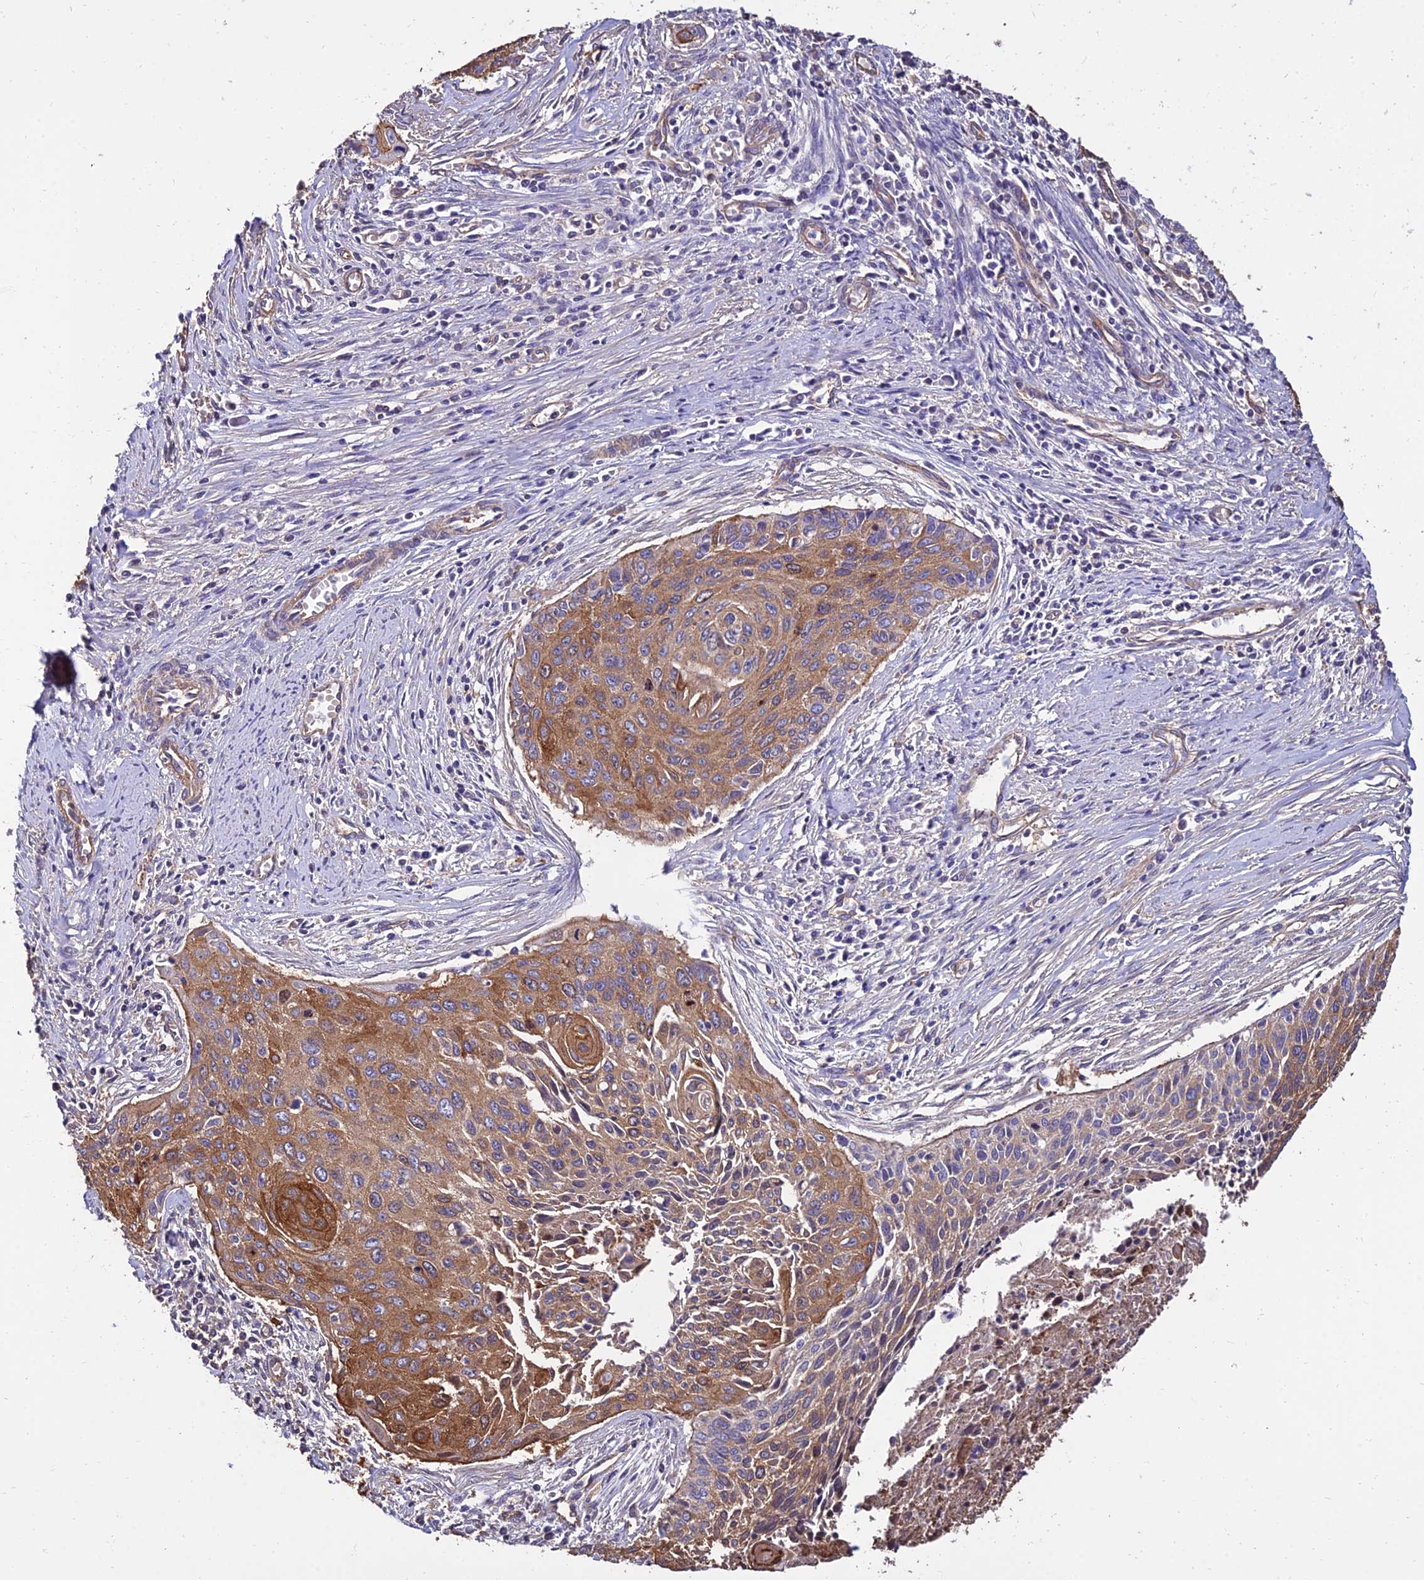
{"staining": {"intensity": "moderate", "quantity": ">75%", "location": "cytoplasmic/membranous"}, "tissue": "cervical cancer", "cell_type": "Tumor cells", "image_type": "cancer", "snomed": [{"axis": "morphology", "description": "Squamous cell carcinoma, NOS"}, {"axis": "topography", "description": "Cervix"}], "caption": "Protein positivity by immunohistochemistry (IHC) shows moderate cytoplasmic/membranous expression in about >75% of tumor cells in cervical cancer.", "gene": "CALM2", "patient": {"sex": "female", "age": 55}}